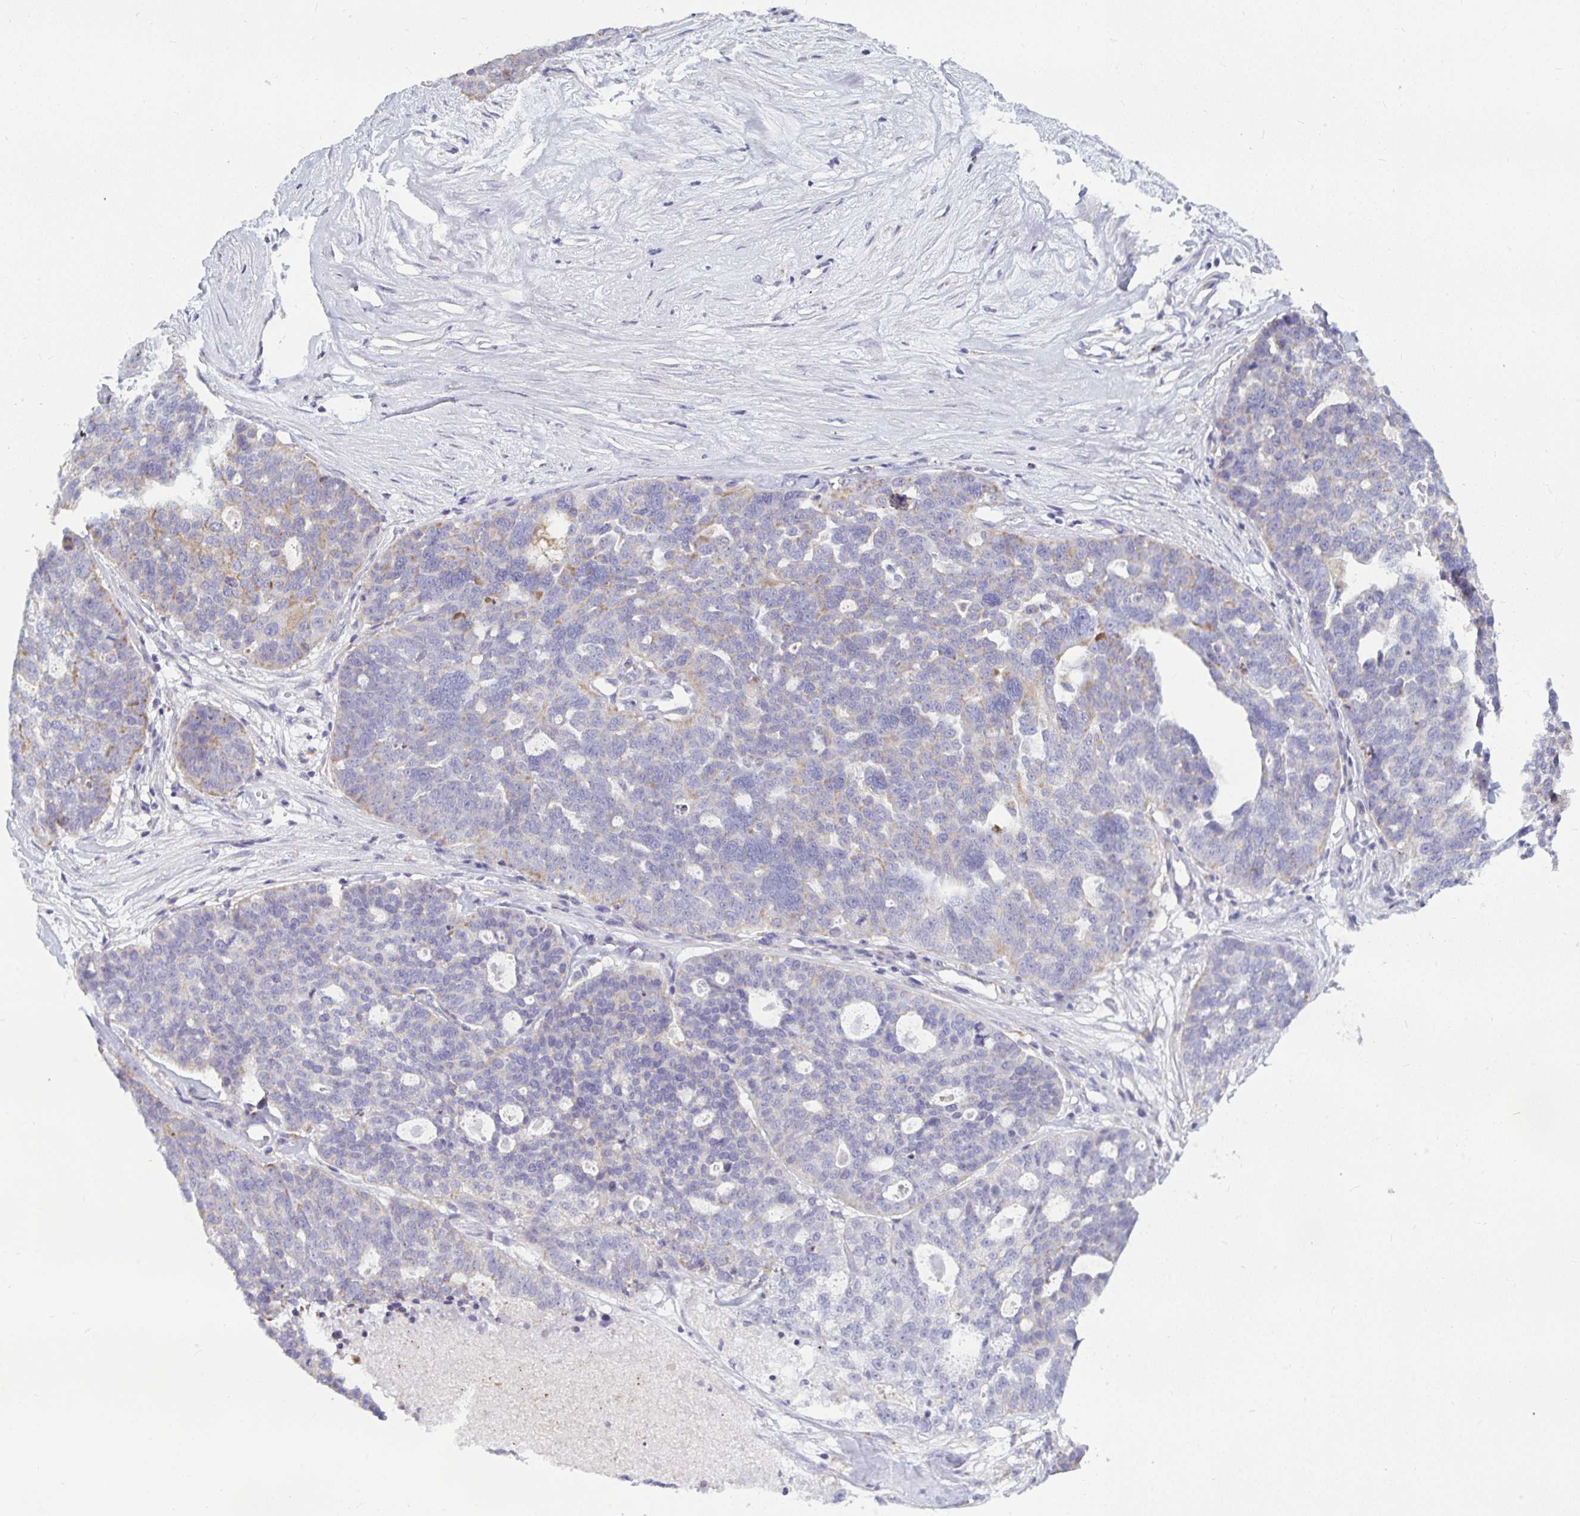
{"staining": {"intensity": "weak", "quantity": "<25%", "location": "cytoplasmic/membranous"}, "tissue": "ovarian cancer", "cell_type": "Tumor cells", "image_type": "cancer", "snomed": [{"axis": "morphology", "description": "Cystadenocarcinoma, serous, NOS"}, {"axis": "topography", "description": "Ovary"}], "caption": "A high-resolution image shows IHC staining of ovarian serous cystadenocarcinoma, which exhibits no significant positivity in tumor cells. (DAB immunohistochemistry (IHC) with hematoxylin counter stain).", "gene": "ATG9A", "patient": {"sex": "female", "age": 59}}